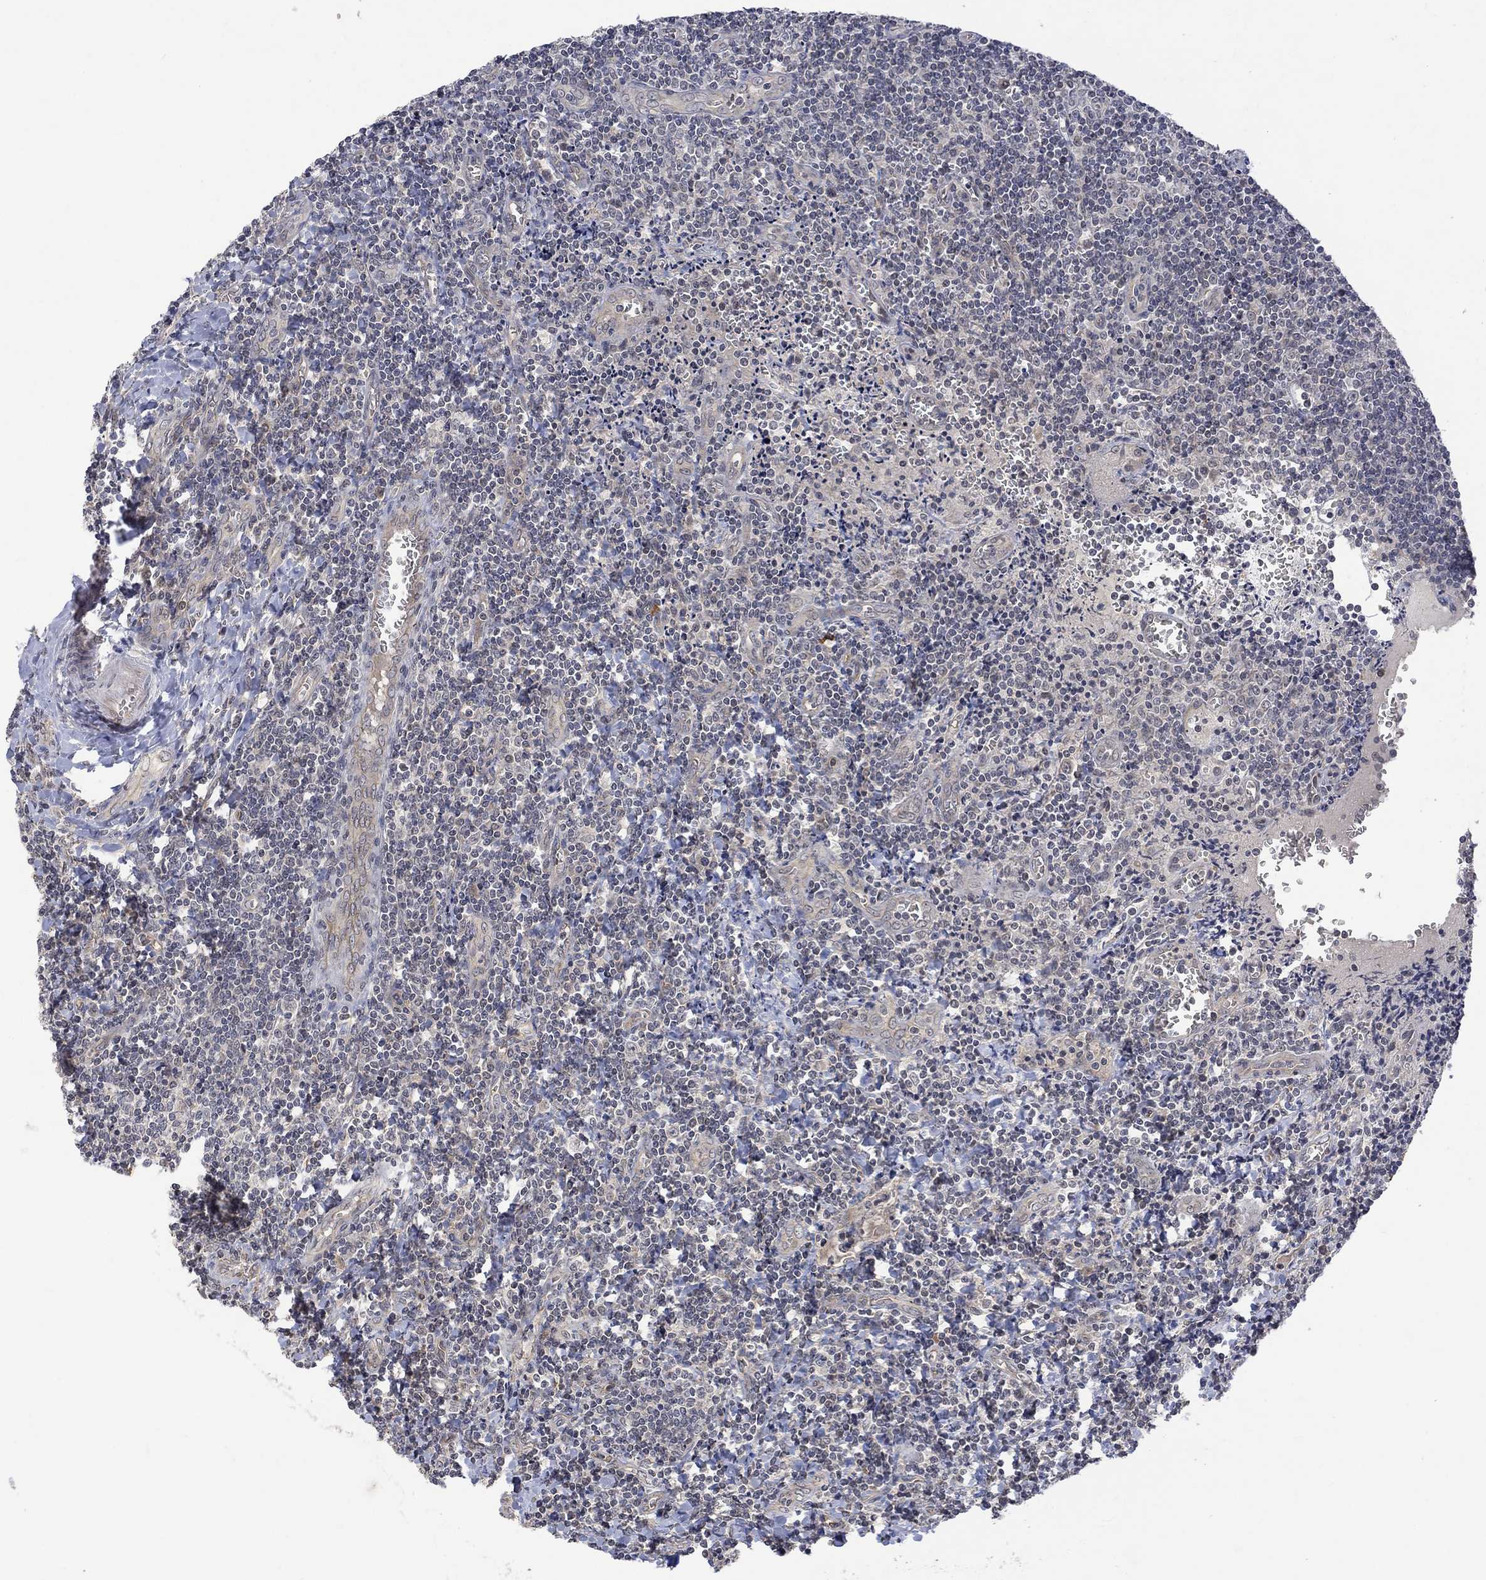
{"staining": {"intensity": "negative", "quantity": "none", "location": "none"}, "tissue": "tonsil", "cell_type": "Germinal center cells", "image_type": "normal", "snomed": [{"axis": "morphology", "description": "Normal tissue, NOS"}, {"axis": "morphology", "description": "Inflammation, NOS"}, {"axis": "topography", "description": "Tonsil"}], "caption": "Immunohistochemical staining of unremarkable human tonsil demonstrates no significant staining in germinal center cells.", "gene": "GRIN2D", "patient": {"sex": "female", "age": 31}}